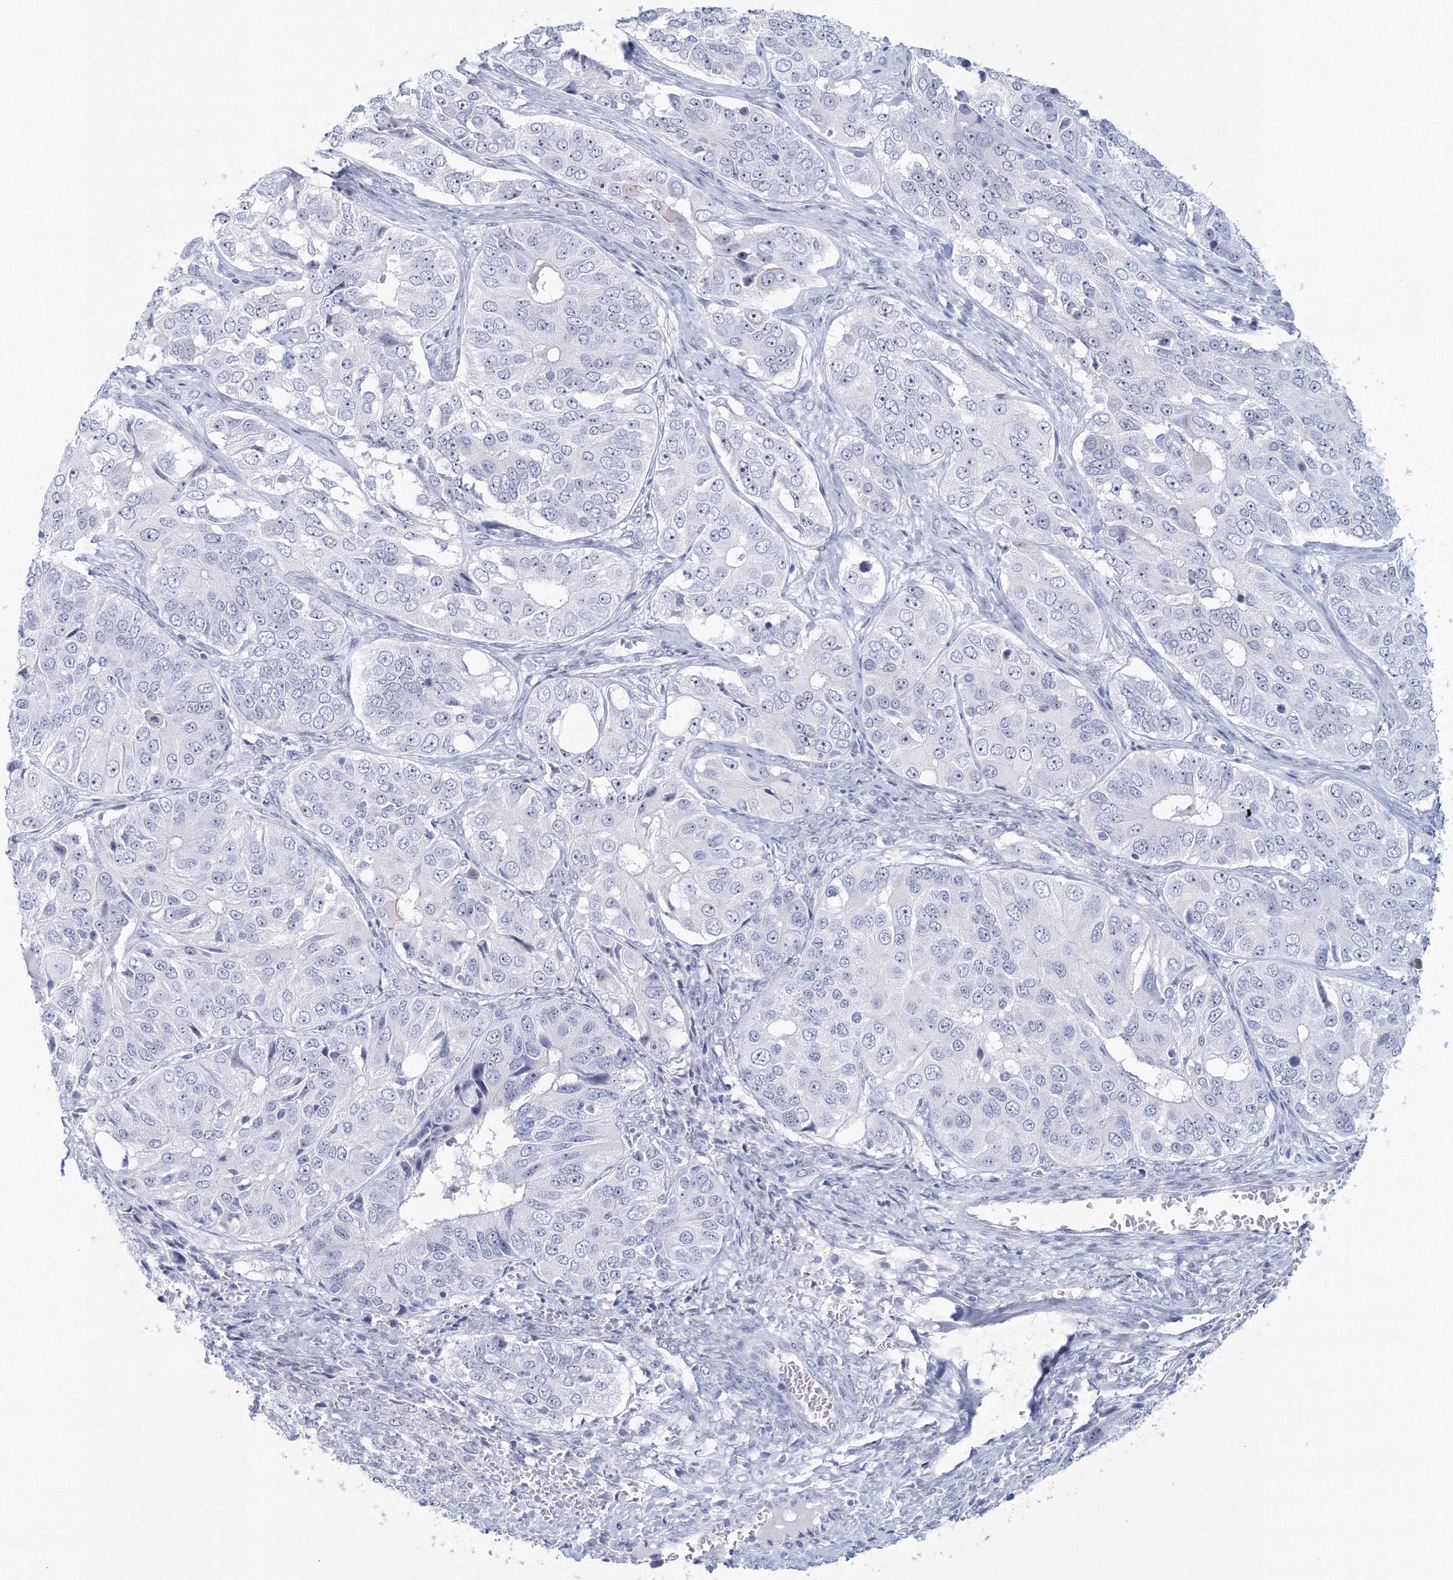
{"staining": {"intensity": "negative", "quantity": "none", "location": "none"}, "tissue": "ovarian cancer", "cell_type": "Tumor cells", "image_type": "cancer", "snomed": [{"axis": "morphology", "description": "Carcinoma, endometroid"}, {"axis": "topography", "description": "Ovary"}], "caption": "Immunohistochemistry (IHC) histopathology image of neoplastic tissue: human ovarian cancer stained with DAB exhibits no significant protein staining in tumor cells.", "gene": "VSIG1", "patient": {"sex": "female", "age": 51}}